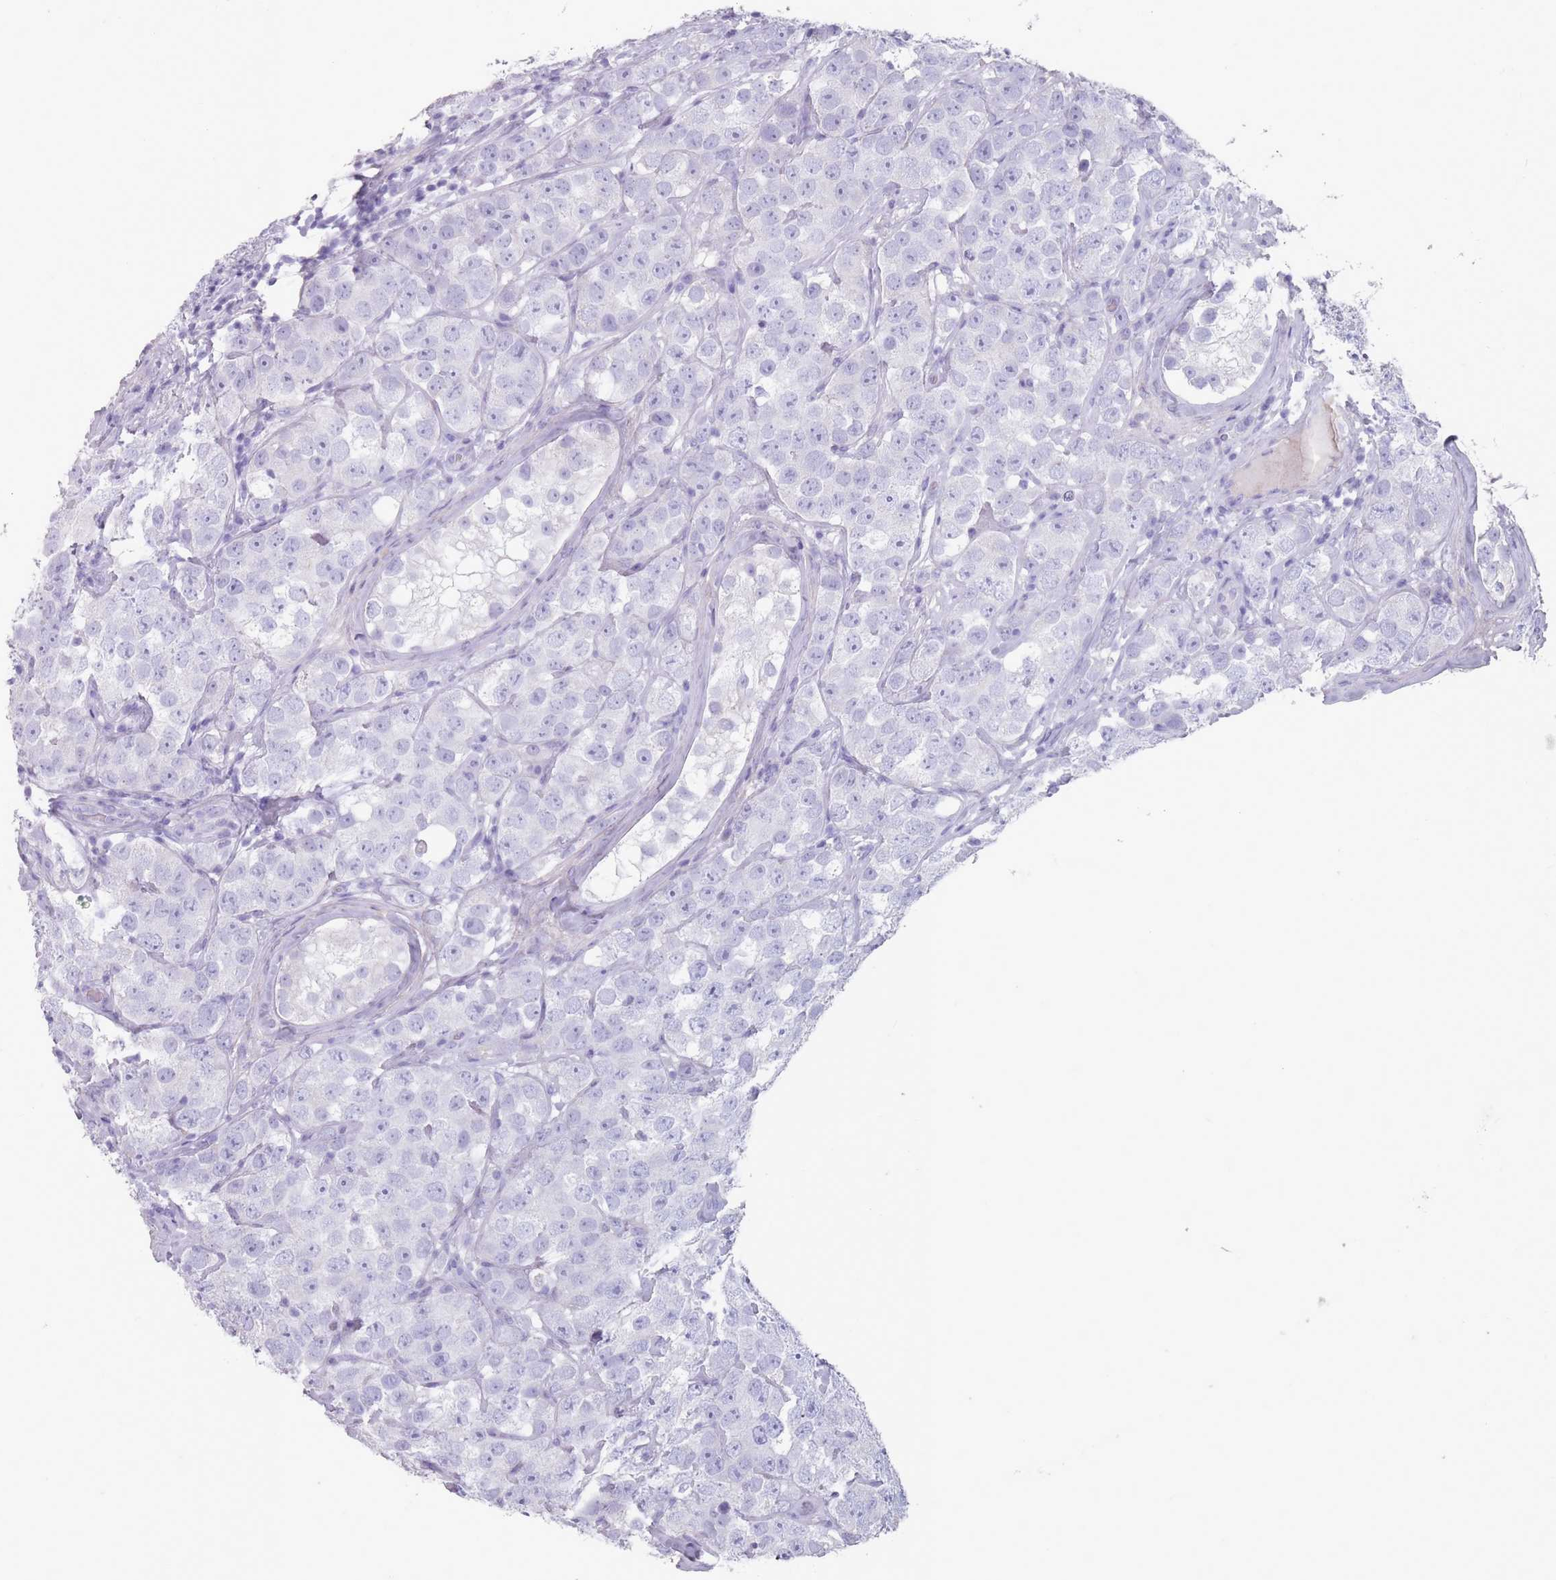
{"staining": {"intensity": "negative", "quantity": "none", "location": "none"}, "tissue": "testis cancer", "cell_type": "Tumor cells", "image_type": "cancer", "snomed": [{"axis": "morphology", "description": "Seminoma, NOS"}, {"axis": "topography", "description": "Testis"}], "caption": "A high-resolution image shows IHC staining of testis seminoma, which reveals no significant positivity in tumor cells.", "gene": "RHBG", "patient": {"sex": "male", "age": 28}}